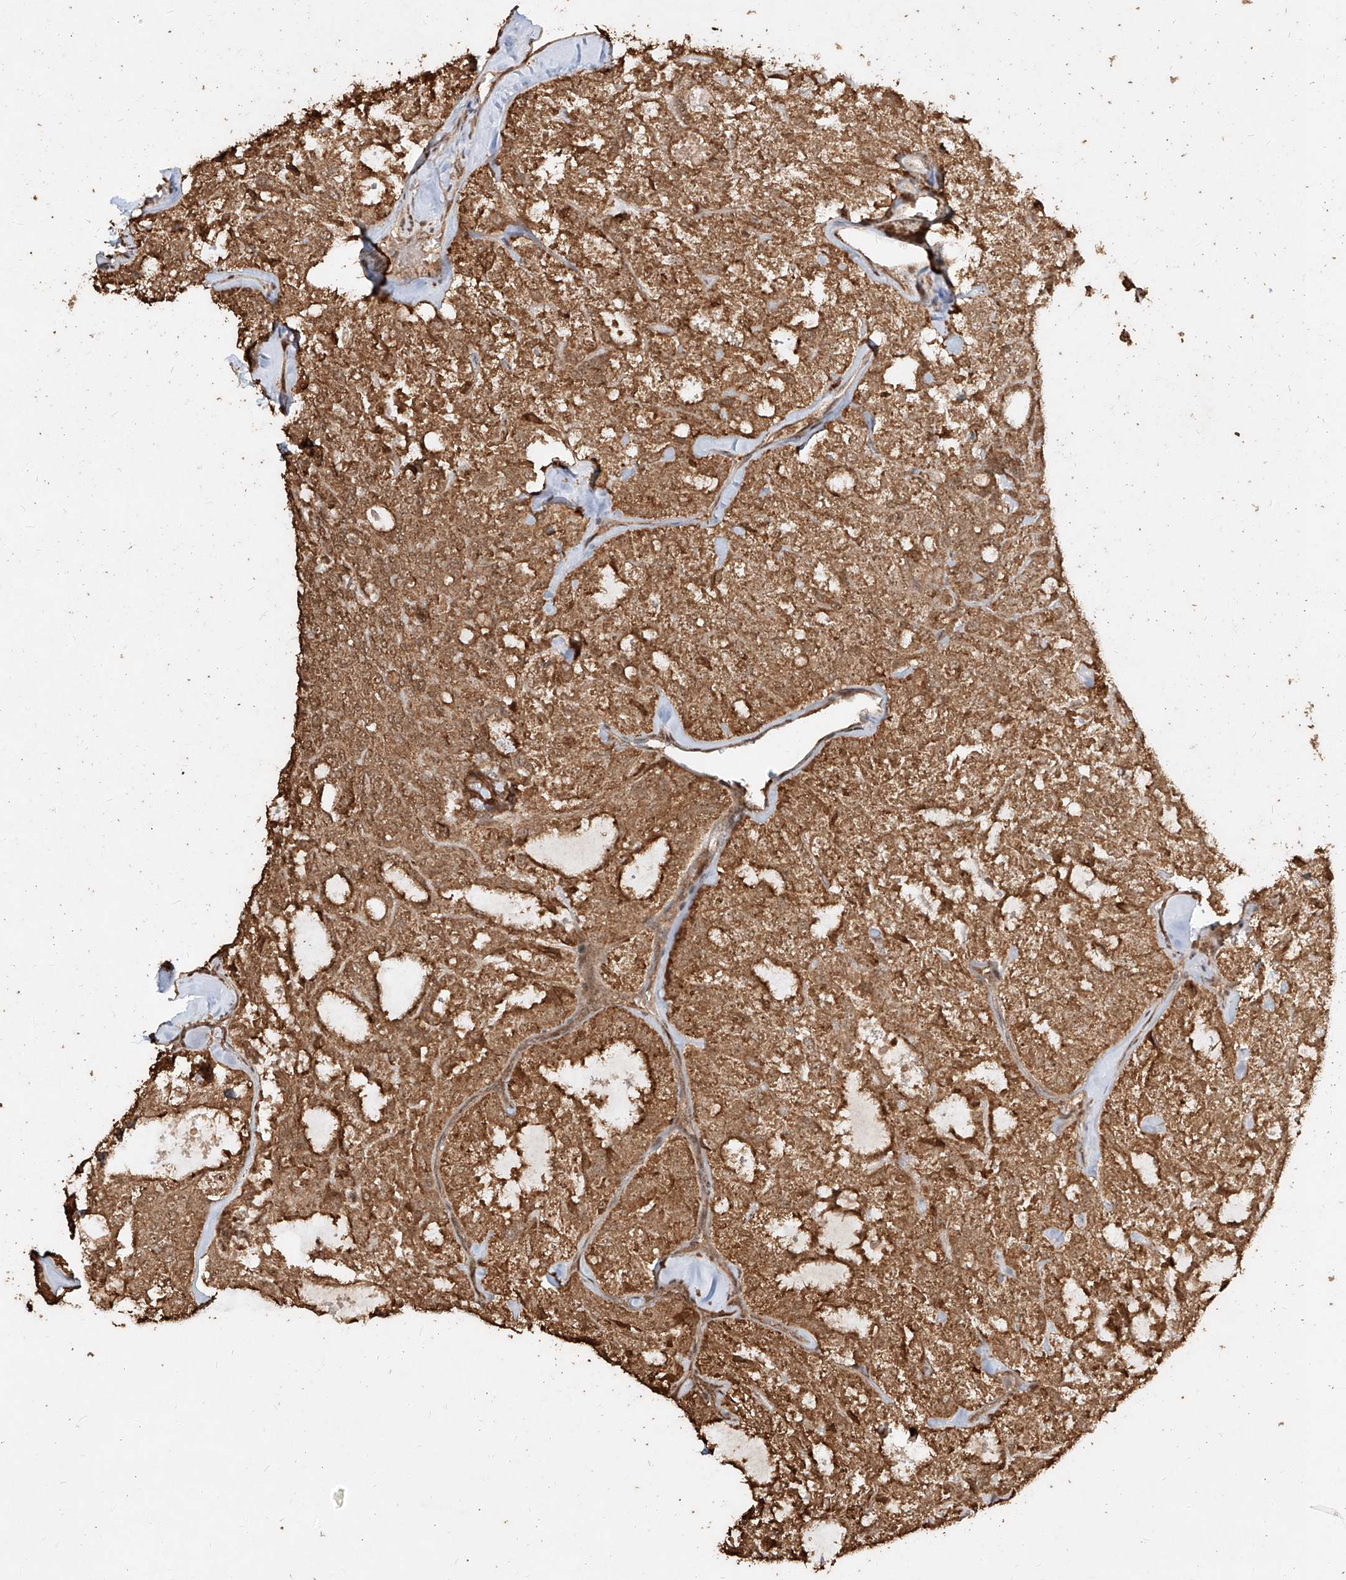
{"staining": {"intensity": "moderate", "quantity": ">75%", "location": "cytoplasmic/membranous,nuclear"}, "tissue": "thyroid cancer", "cell_type": "Tumor cells", "image_type": "cancer", "snomed": [{"axis": "morphology", "description": "Follicular adenoma carcinoma, NOS"}, {"axis": "topography", "description": "Thyroid gland"}], "caption": "IHC (DAB (3,3'-diaminobenzidine)) staining of human thyroid cancer (follicular adenoma carcinoma) exhibits moderate cytoplasmic/membranous and nuclear protein expression in about >75% of tumor cells.", "gene": "ZNF660", "patient": {"sex": "male", "age": 75}}